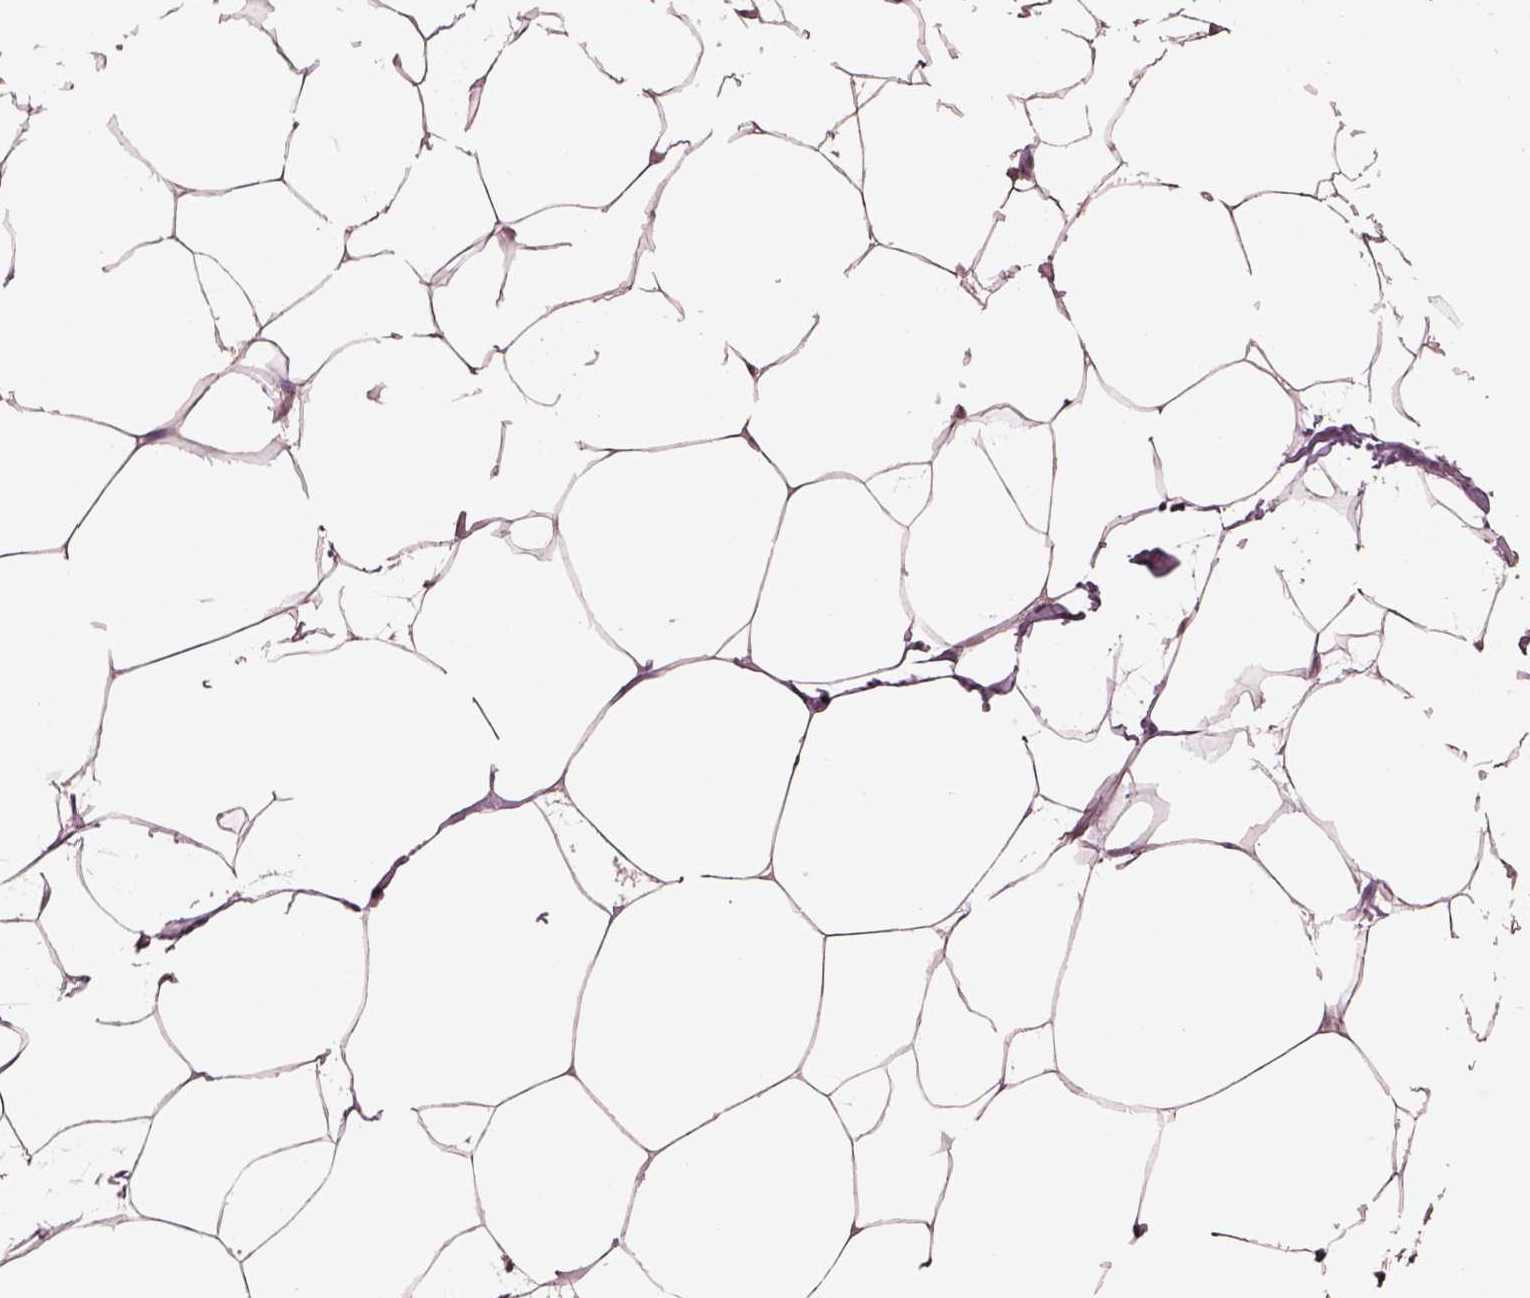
{"staining": {"intensity": "negative", "quantity": "none", "location": "none"}, "tissue": "breast", "cell_type": "Adipocytes", "image_type": "normal", "snomed": [{"axis": "morphology", "description": "Normal tissue, NOS"}, {"axis": "topography", "description": "Breast"}], "caption": "An IHC photomicrograph of normal breast is shown. There is no staining in adipocytes of breast.", "gene": "CPT1C", "patient": {"sex": "female", "age": 32}}